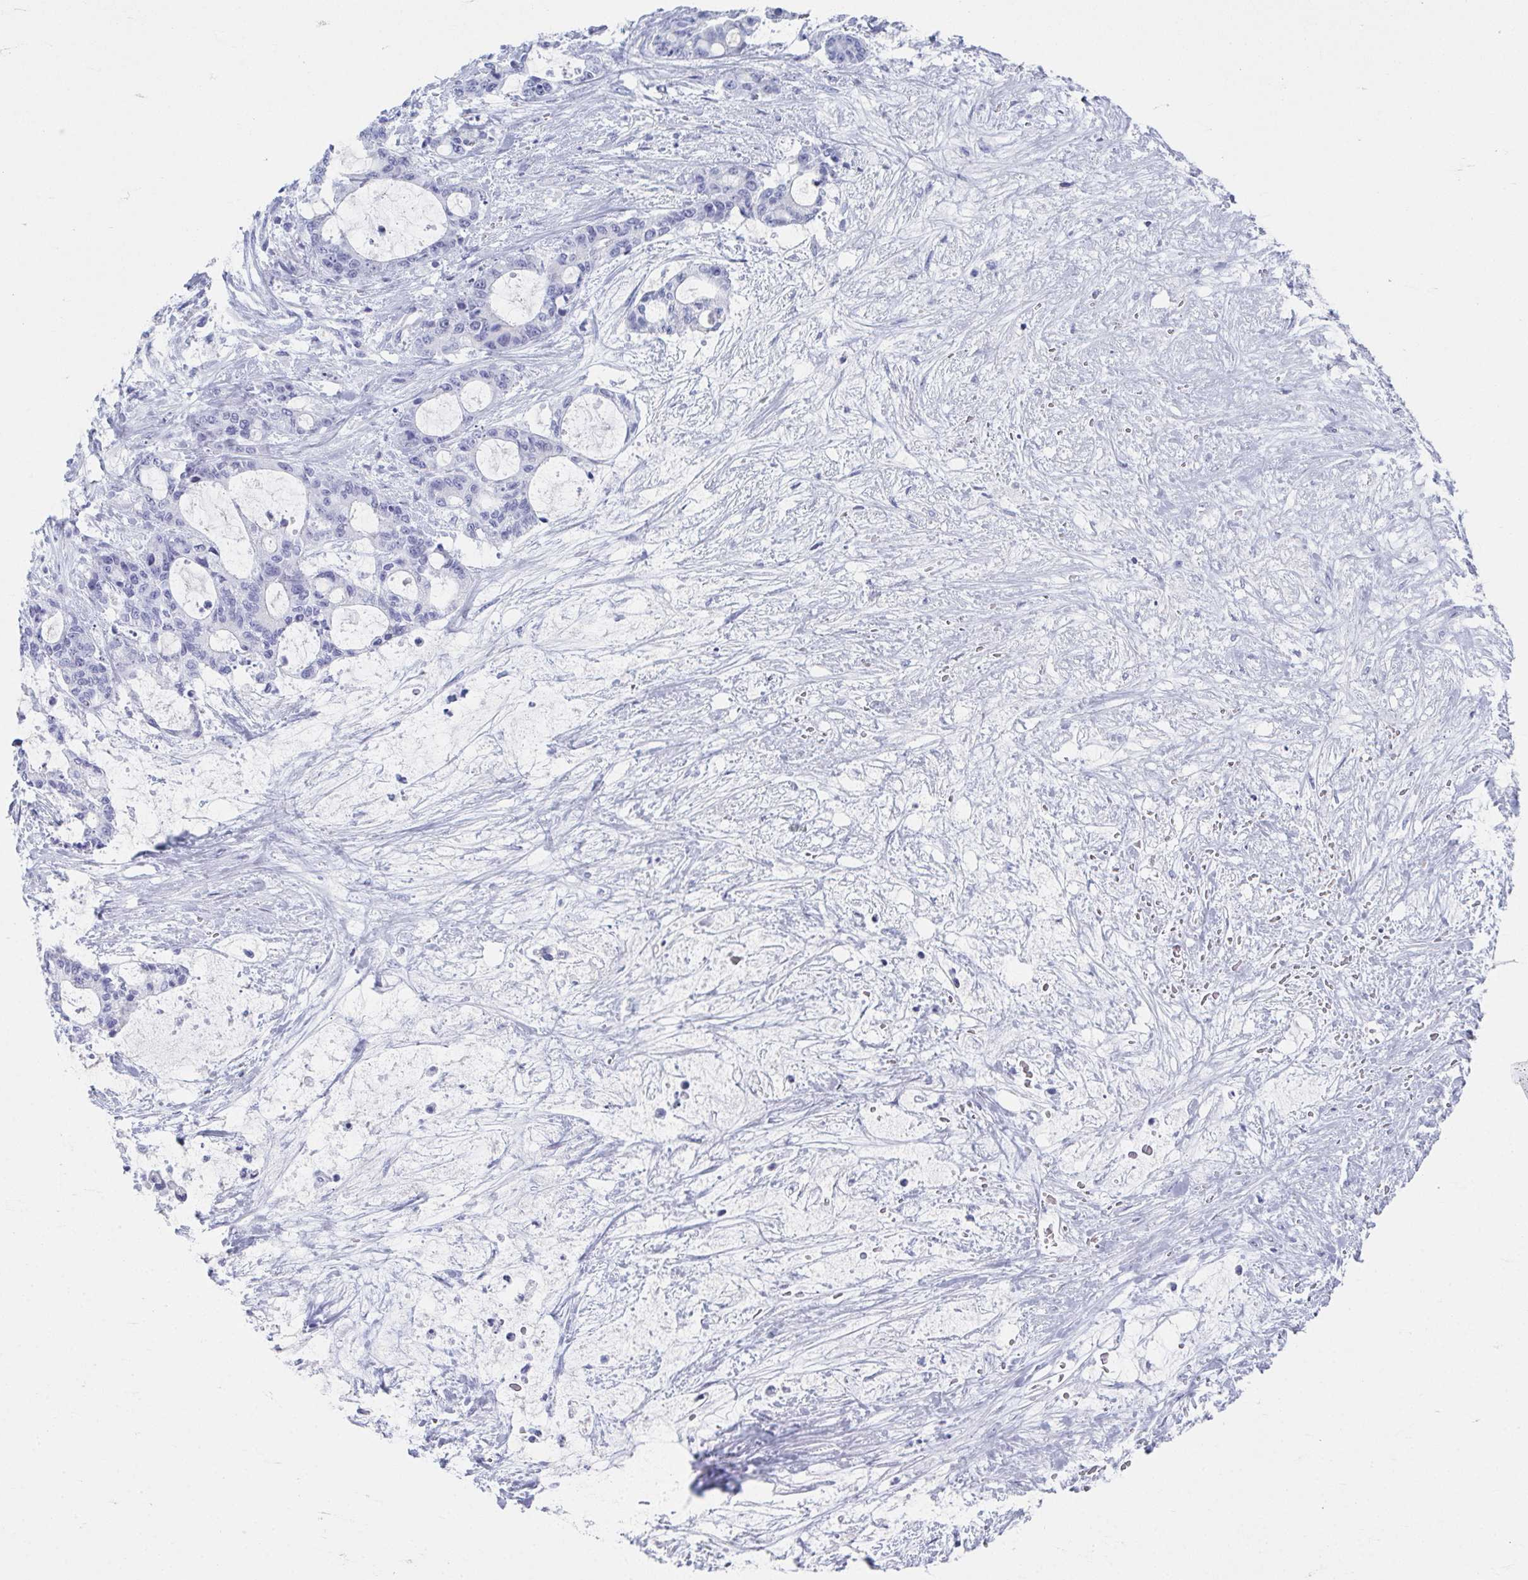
{"staining": {"intensity": "negative", "quantity": "none", "location": "none"}, "tissue": "liver cancer", "cell_type": "Tumor cells", "image_type": "cancer", "snomed": [{"axis": "morphology", "description": "Normal tissue, NOS"}, {"axis": "morphology", "description": "Cholangiocarcinoma"}, {"axis": "topography", "description": "Liver"}, {"axis": "topography", "description": "Peripheral nerve tissue"}], "caption": "This photomicrograph is of liver cholangiocarcinoma stained with immunohistochemistry (IHC) to label a protein in brown with the nuclei are counter-stained blue. There is no positivity in tumor cells.", "gene": "GHRL", "patient": {"sex": "female", "age": 73}}